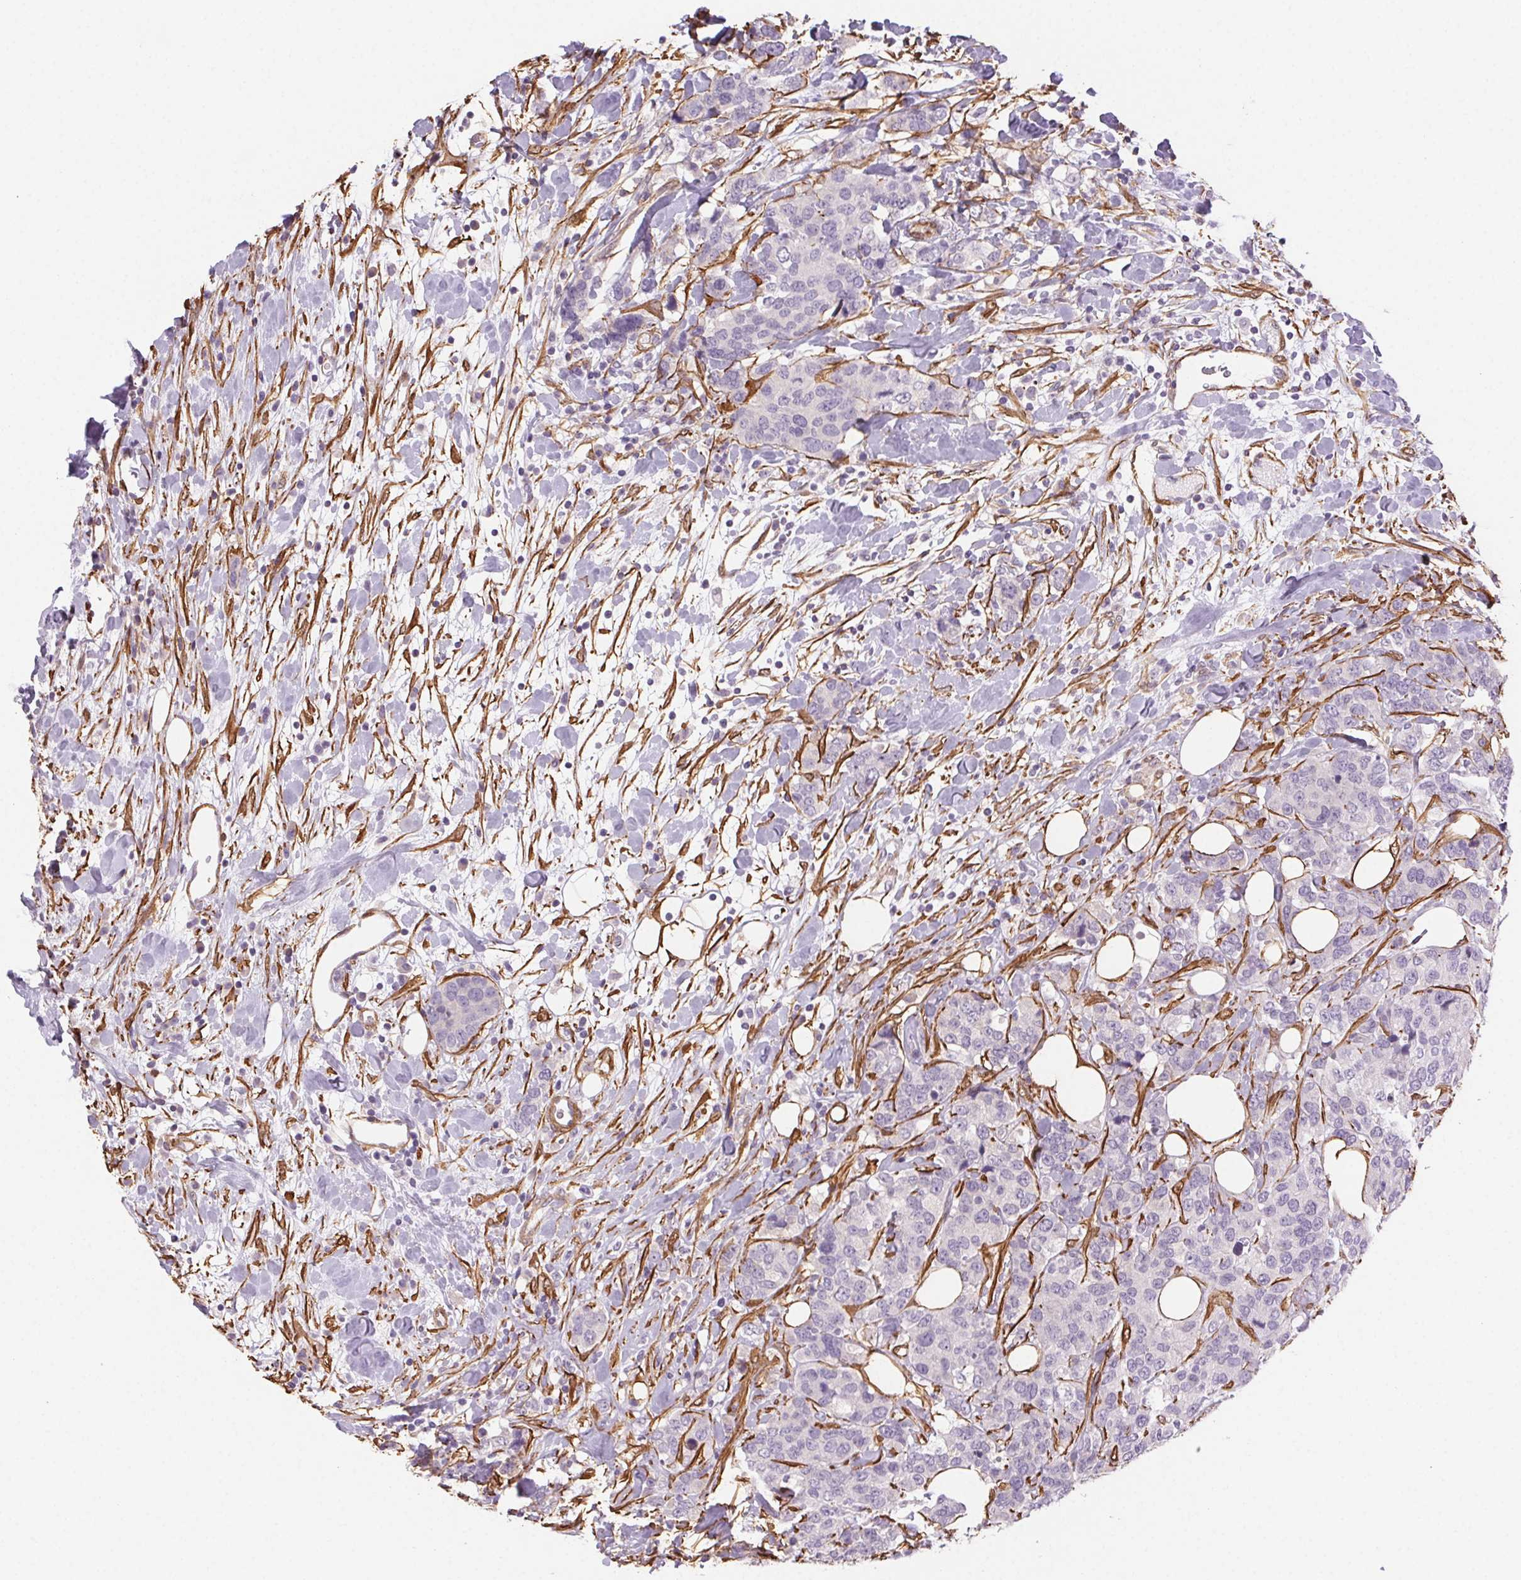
{"staining": {"intensity": "negative", "quantity": "none", "location": "none"}, "tissue": "breast cancer", "cell_type": "Tumor cells", "image_type": "cancer", "snomed": [{"axis": "morphology", "description": "Lobular carcinoma"}, {"axis": "topography", "description": "Breast"}], "caption": "IHC photomicrograph of neoplastic tissue: human breast cancer (lobular carcinoma) stained with DAB demonstrates no significant protein expression in tumor cells.", "gene": "GPX8", "patient": {"sex": "female", "age": 59}}